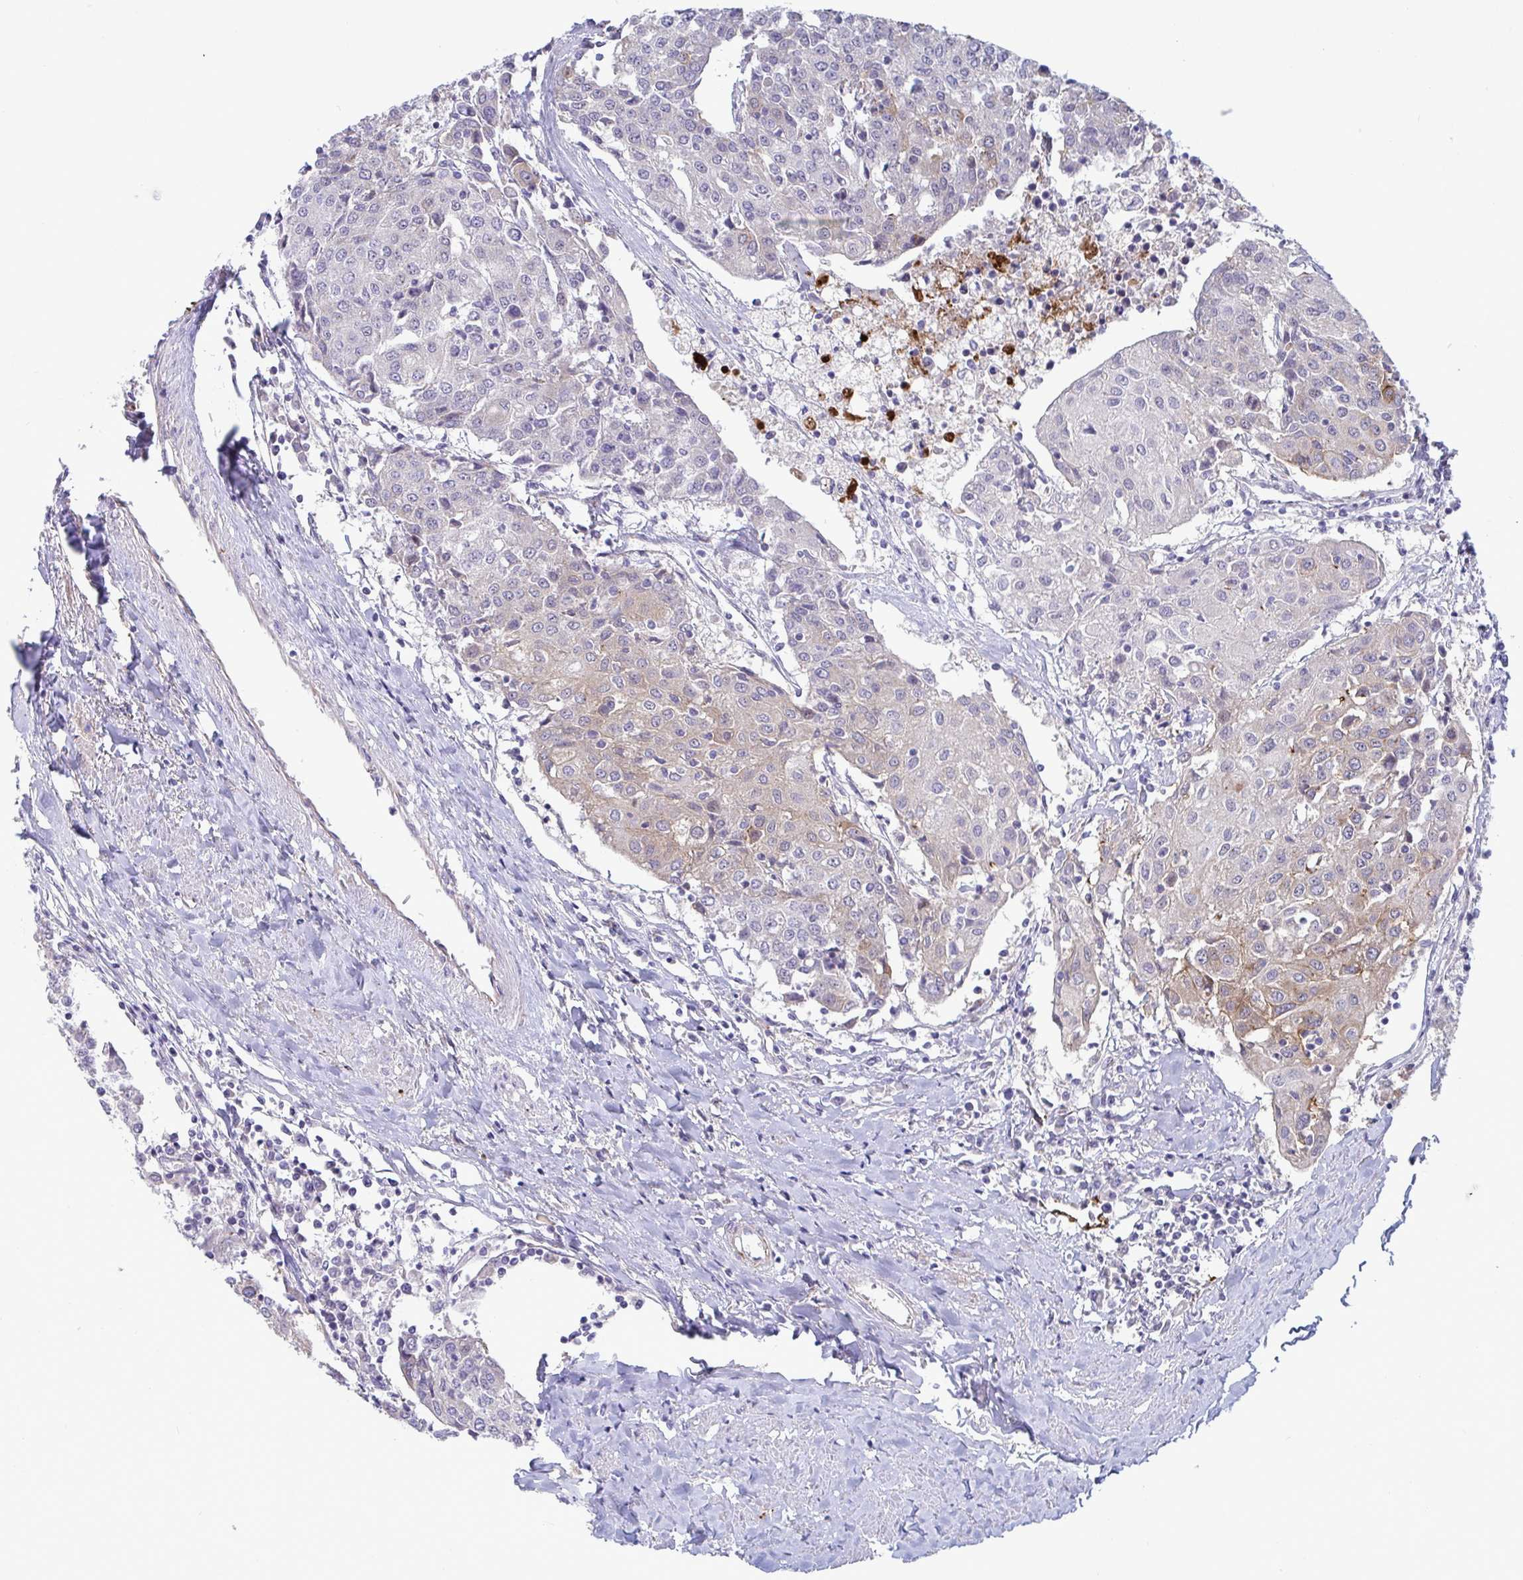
{"staining": {"intensity": "weak", "quantity": "<25%", "location": "cytoplasmic/membranous"}, "tissue": "urothelial cancer", "cell_type": "Tumor cells", "image_type": "cancer", "snomed": [{"axis": "morphology", "description": "Urothelial carcinoma, High grade"}, {"axis": "topography", "description": "Urinary bladder"}], "caption": "An immunohistochemistry (IHC) histopathology image of urothelial cancer is shown. There is no staining in tumor cells of urothelial cancer.", "gene": "IL37", "patient": {"sex": "female", "age": 85}}